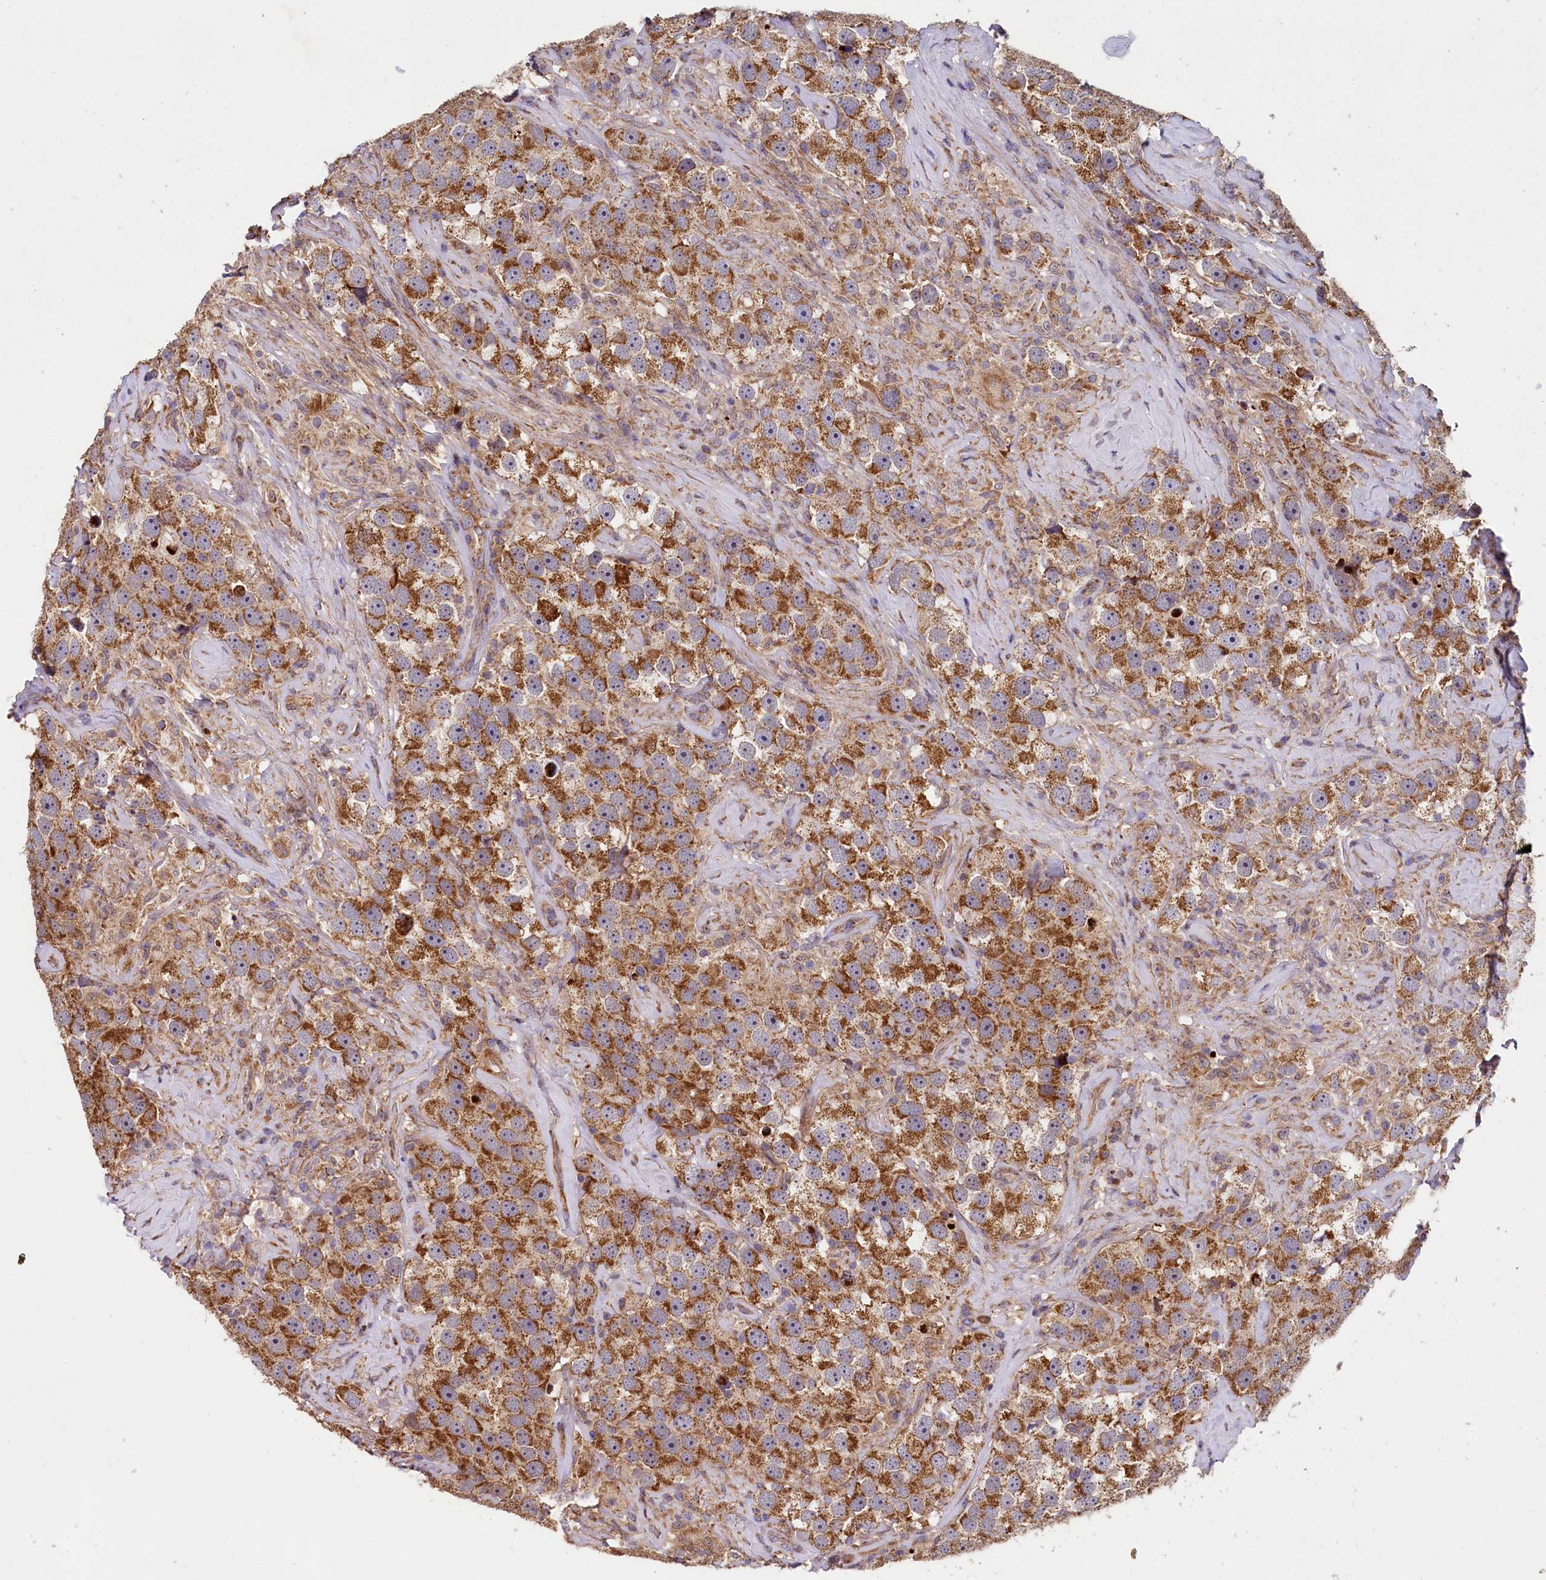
{"staining": {"intensity": "strong", "quantity": ">75%", "location": "cytoplasmic/membranous"}, "tissue": "testis cancer", "cell_type": "Tumor cells", "image_type": "cancer", "snomed": [{"axis": "morphology", "description": "Seminoma, NOS"}, {"axis": "topography", "description": "Testis"}], "caption": "Immunohistochemistry (IHC) (DAB (3,3'-diaminobenzidine)) staining of human testis cancer (seminoma) shows strong cytoplasmic/membranous protein staining in about >75% of tumor cells. The staining was performed using DAB (3,3'-diaminobenzidine), with brown indicating positive protein expression. Nuclei are stained blue with hematoxylin.", "gene": "SPRYD3", "patient": {"sex": "male", "age": 49}}